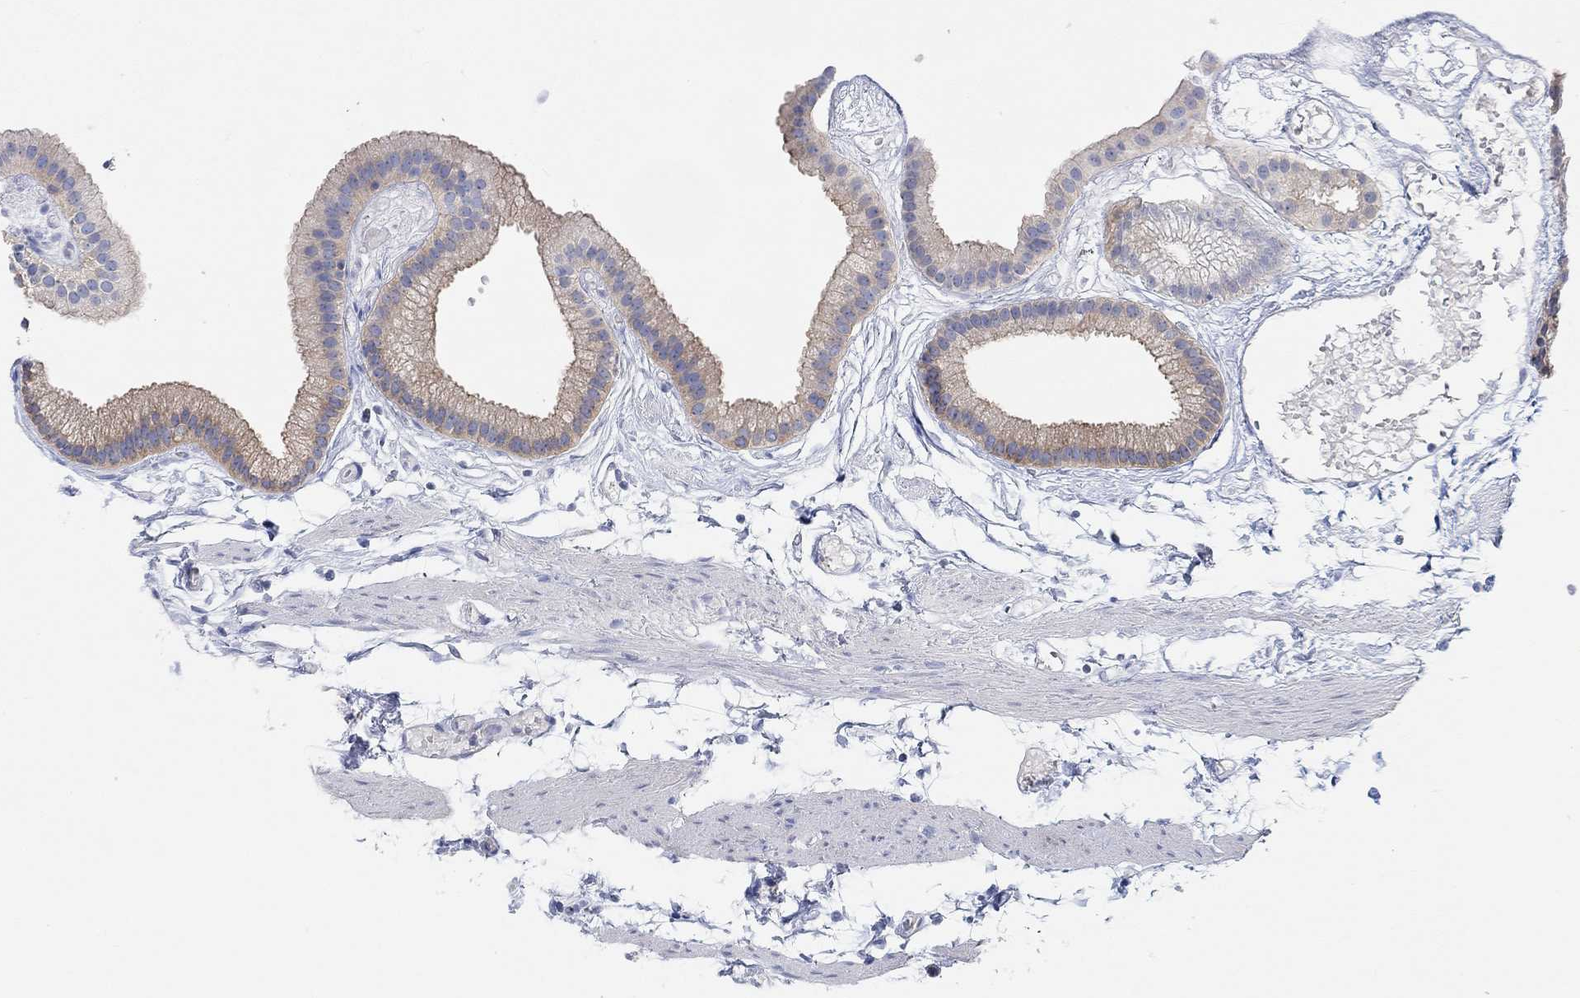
{"staining": {"intensity": "moderate", "quantity": "<25%", "location": "cytoplasmic/membranous"}, "tissue": "gallbladder", "cell_type": "Glandular cells", "image_type": "normal", "snomed": [{"axis": "morphology", "description": "Normal tissue, NOS"}, {"axis": "topography", "description": "Gallbladder"}], "caption": "Protein staining by immunohistochemistry shows moderate cytoplasmic/membranous expression in approximately <25% of glandular cells in unremarkable gallbladder.", "gene": "RGS1", "patient": {"sex": "female", "age": 45}}